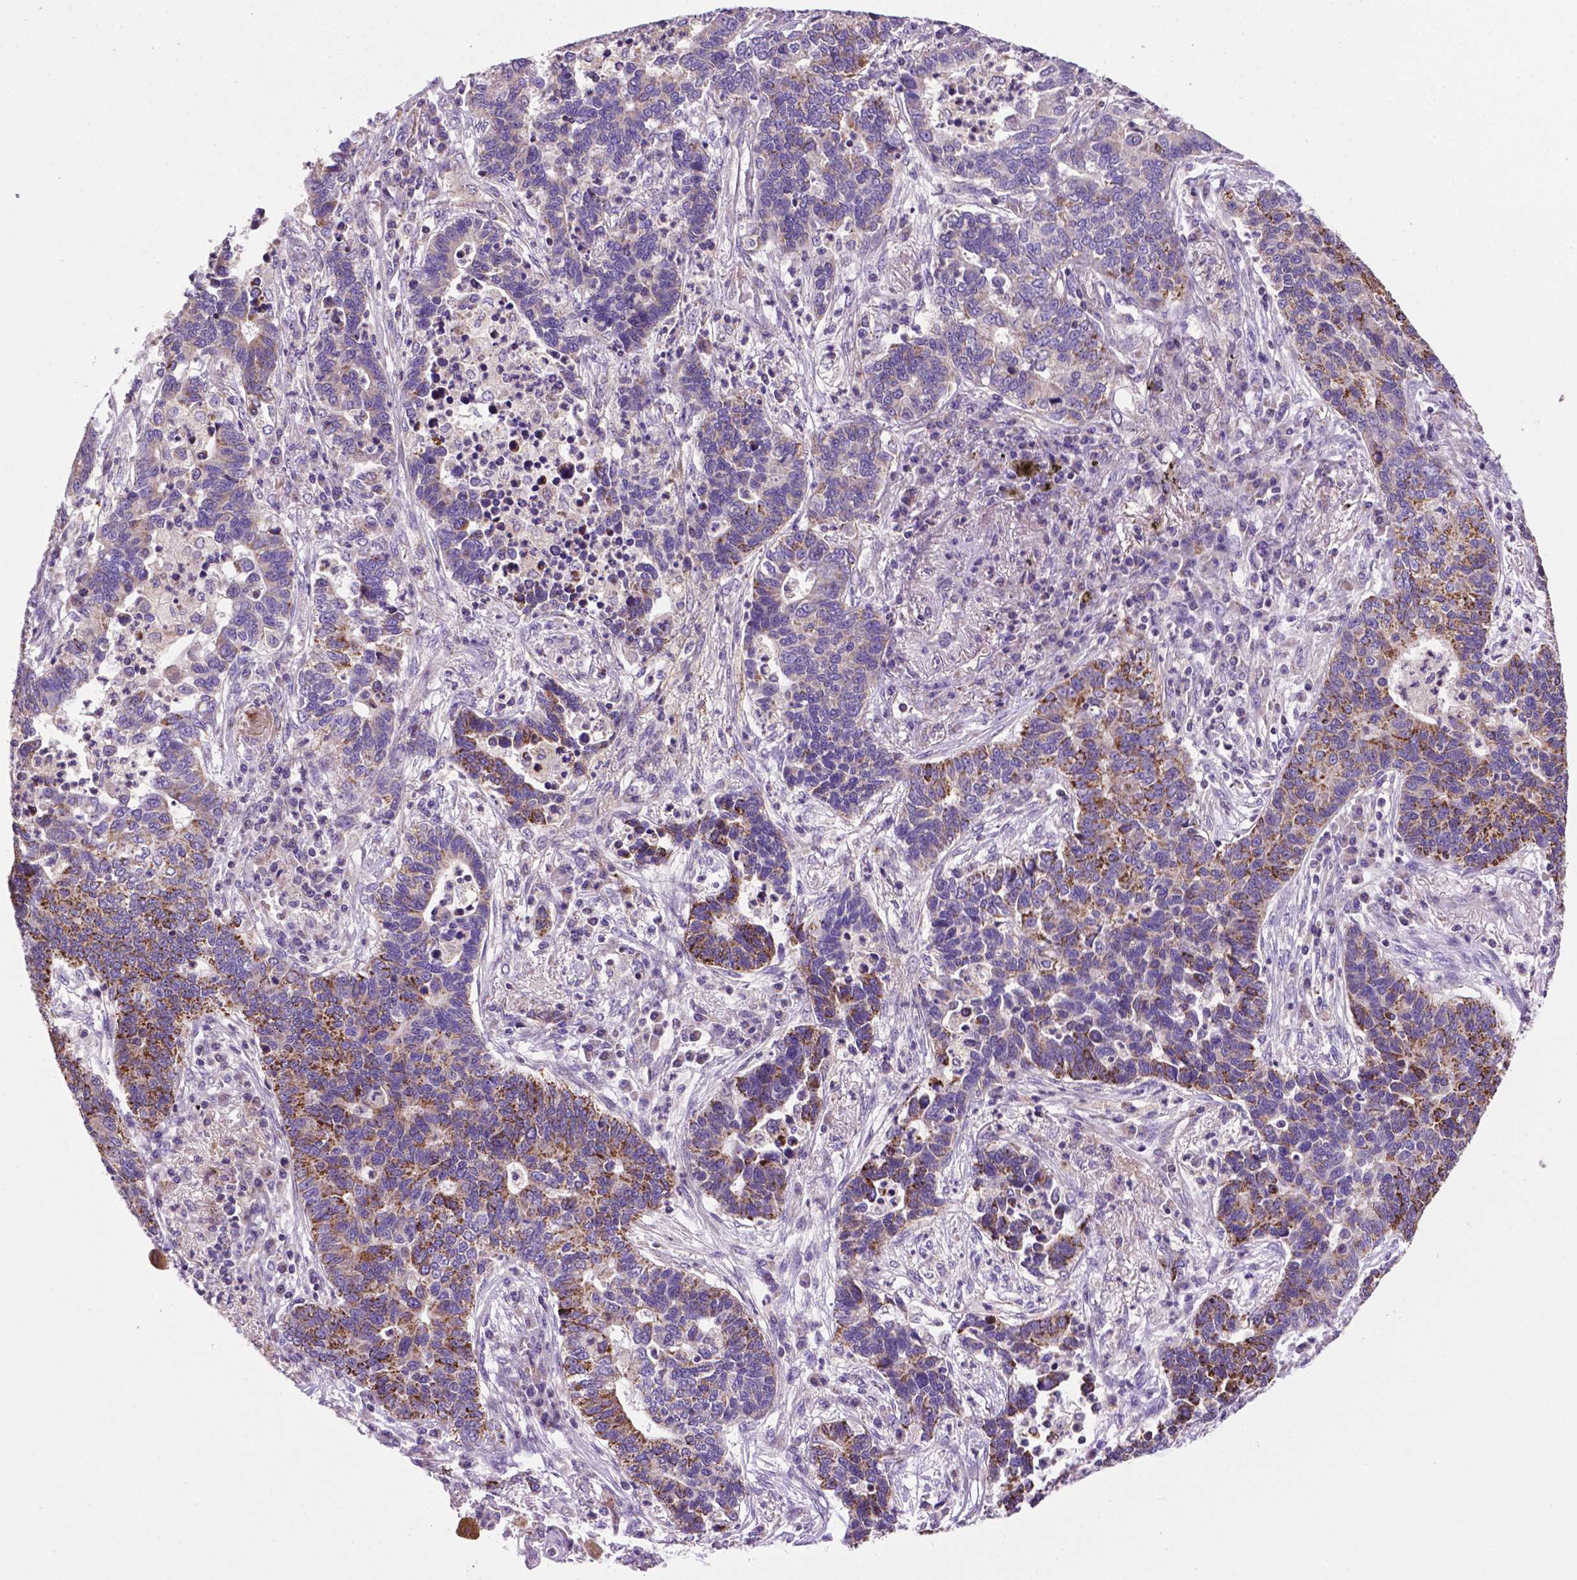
{"staining": {"intensity": "moderate", "quantity": "25%-75%", "location": "cytoplasmic/membranous"}, "tissue": "lung cancer", "cell_type": "Tumor cells", "image_type": "cancer", "snomed": [{"axis": "morphology", "description": "Adenocarcinoma, NOS"}, {"axis": "topography", "description": "Lung"}], "caption": "Lung cancer (adenocarcinoma) stained with a brown dye demonstrates moderate cytoplasmic/membranous positive positivity in approximately 25%-75% of tumor cells.", "gene": "SPNS2", "patient": {"sex": "female", "age": 57}}